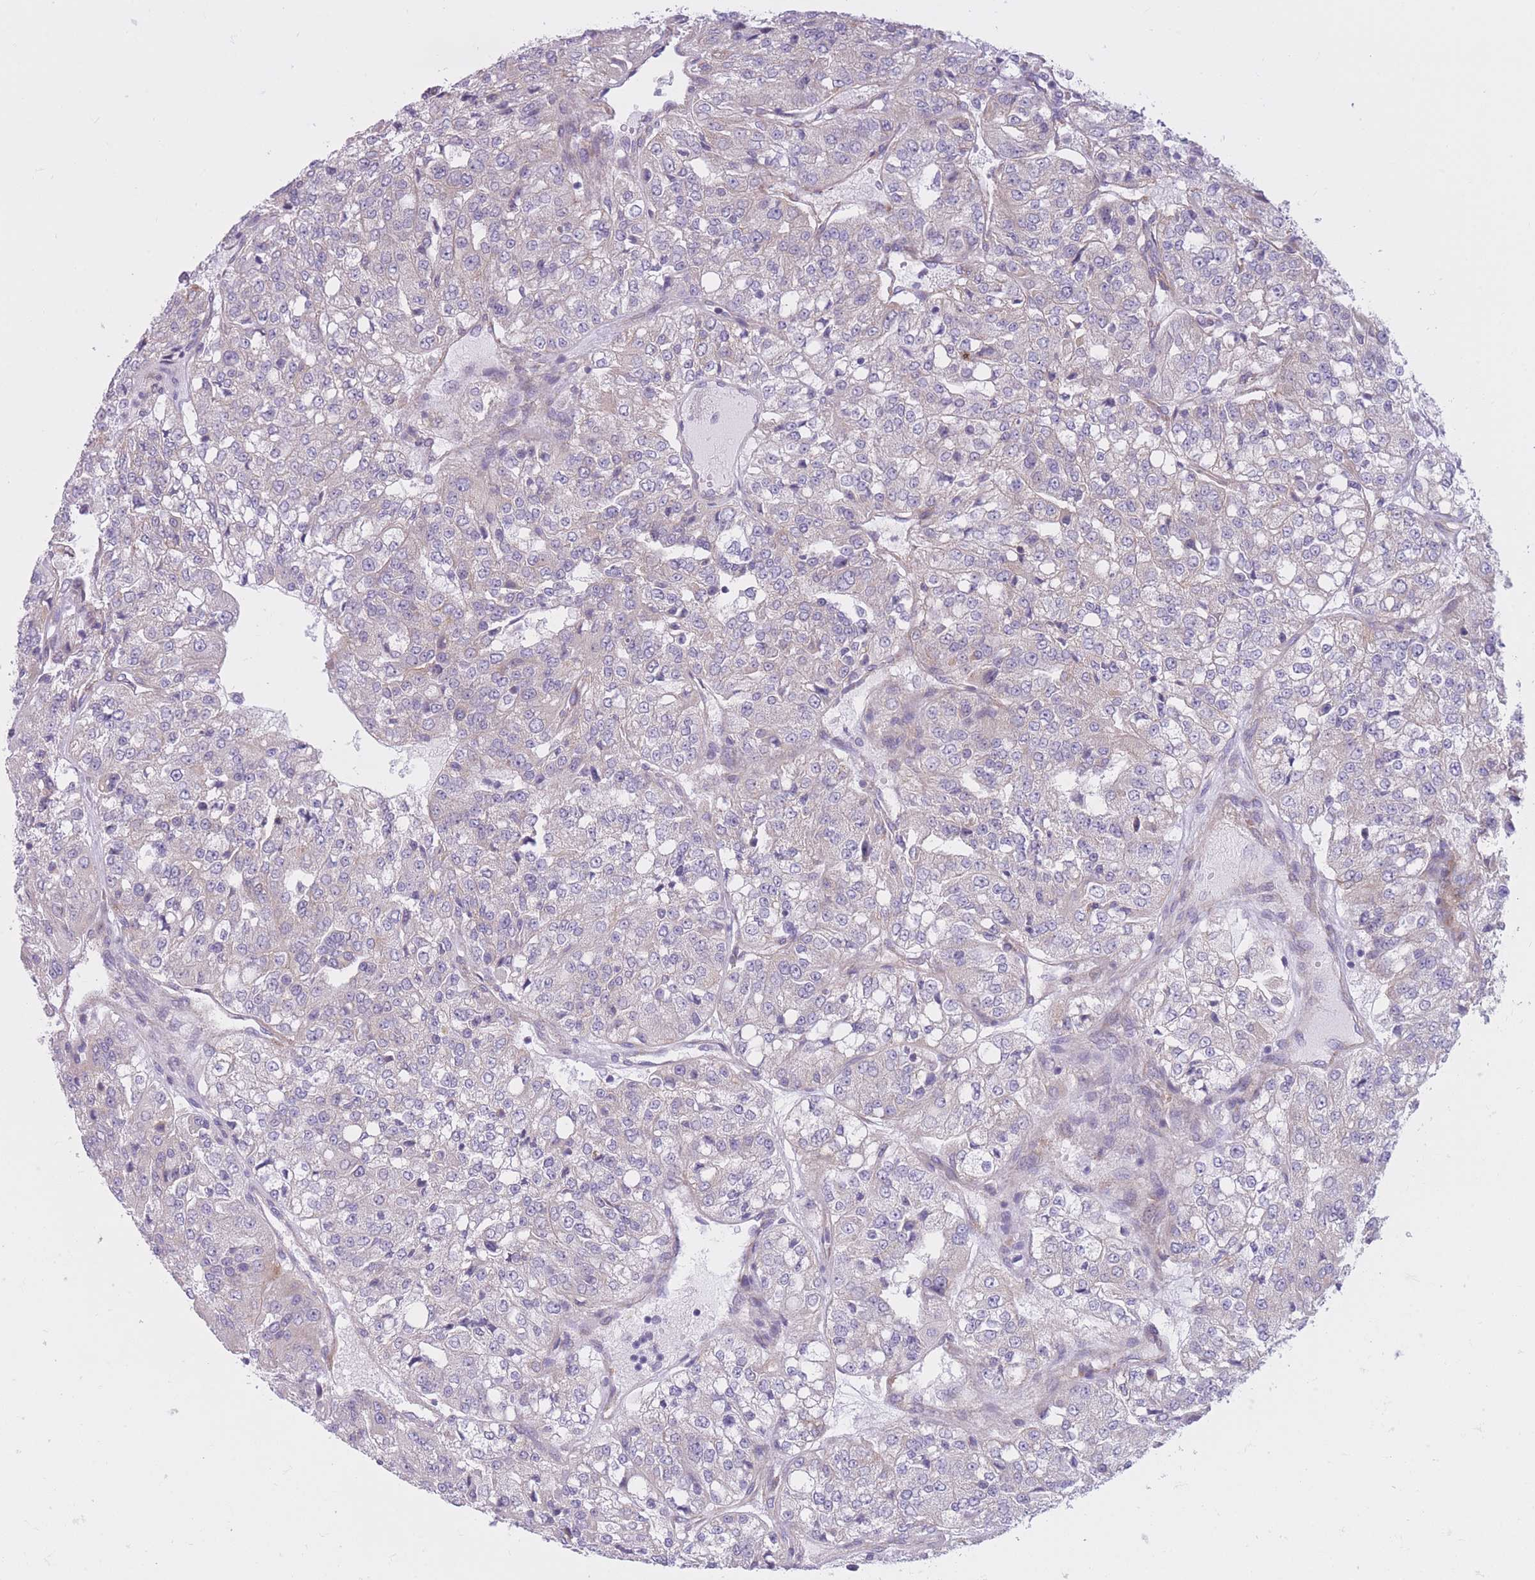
{"staining": {"intensity": "negative", "quantity": "none", "location": "none"}, "tissue": "renal cancer", "cell_type": "Tumor cells", "image_type": "cancer", "snomed": [{"axis": "morphology", "description": "Adenocarcinoma, NOS"}, {"axis": "topography", "description": "Kidney"}], "caption": "IHC image of neoplastic tissue: human renal cancer stained with DAB reveals no significant protein positivity in tumor cells.", "gene": "SERPINB3", "patient": {"sex": "female", "age": 63}}